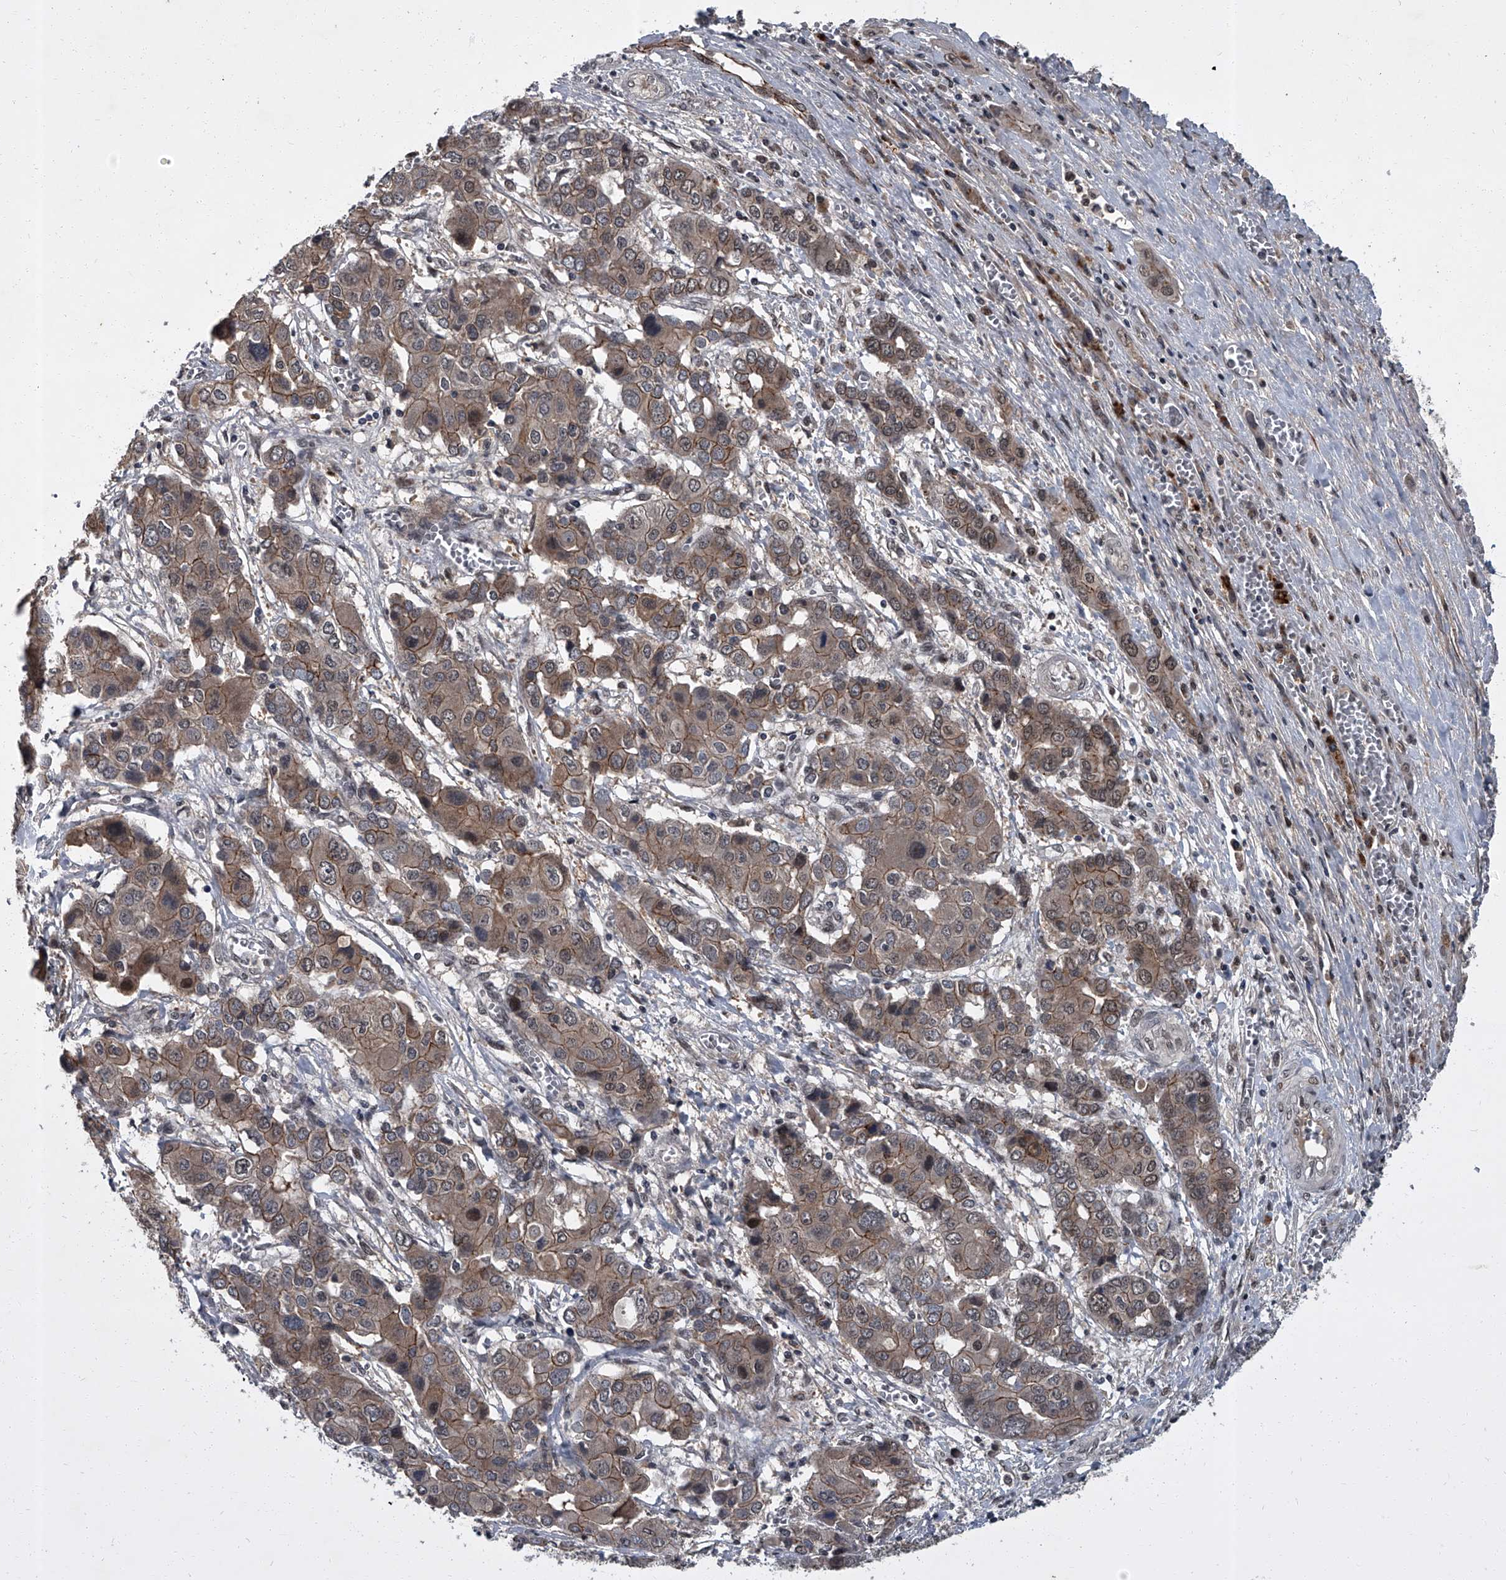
{"staining": {"intensity": "moderate", "quantity": ">75%", "location": "cytoplasmic/membranous,nuclear"}, "tissue": "liver cancer", "cell_type": "Tumor cells", "image_type": "cancer", "snomed": [{"axis": "morphology", "description": "Cholangiocarcinoma"}, {"axis": "topography", "description": "Liver"}], "caption": "Cholangiocarcinoma (liver) stained with a brown dye demonstrates moderate cytoplasmic/membranous and nuclear positive expression in approximately >75% of tumor cells.", "gene": "ZNF518B", "patient": {"sex": "male", "age": 67}}